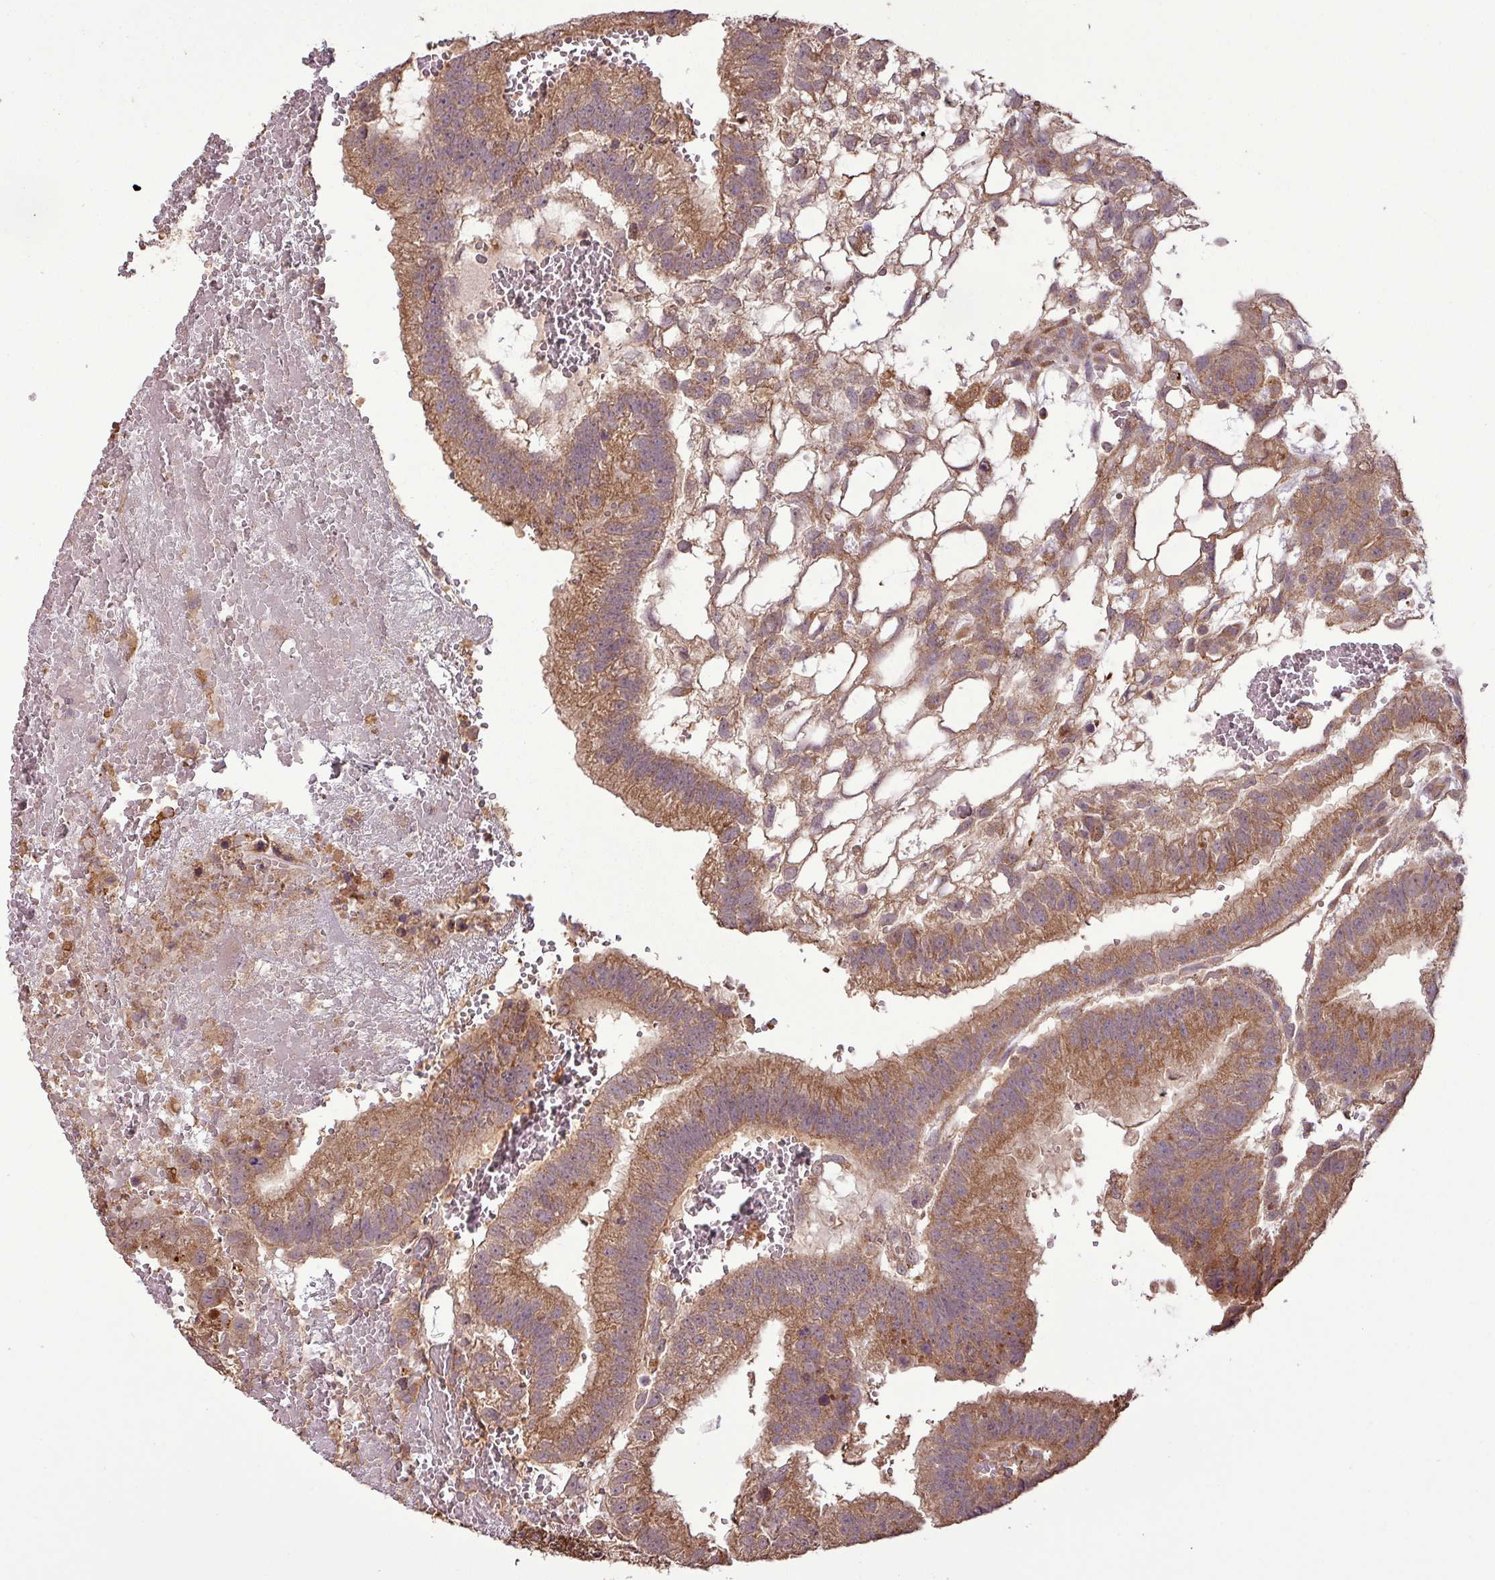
{"staining": {"intensity": "moderate", "quantity": ">75%", "location": "cytoplasmic/membranous"}, "tissue": "testis cancer", "cell_type": "Tumor cells", "image_type": "cancer", "snomed": [{"axis": "morphology", "description": "Normal tissue, NOS"}, {"axis": "morphology", "description": "Carcinoma, Embryonal, NOS"}, {"axis": "topography", "description": "Testis"}], "caption": "Tumor cells exhibit medium levels of moderate cytoplasmic/membranous staining in about >75% of cells in embryonal carcinoma (testis).", "gene": "NT5C3A", "patient": {"sex": "male", "age": 32}}